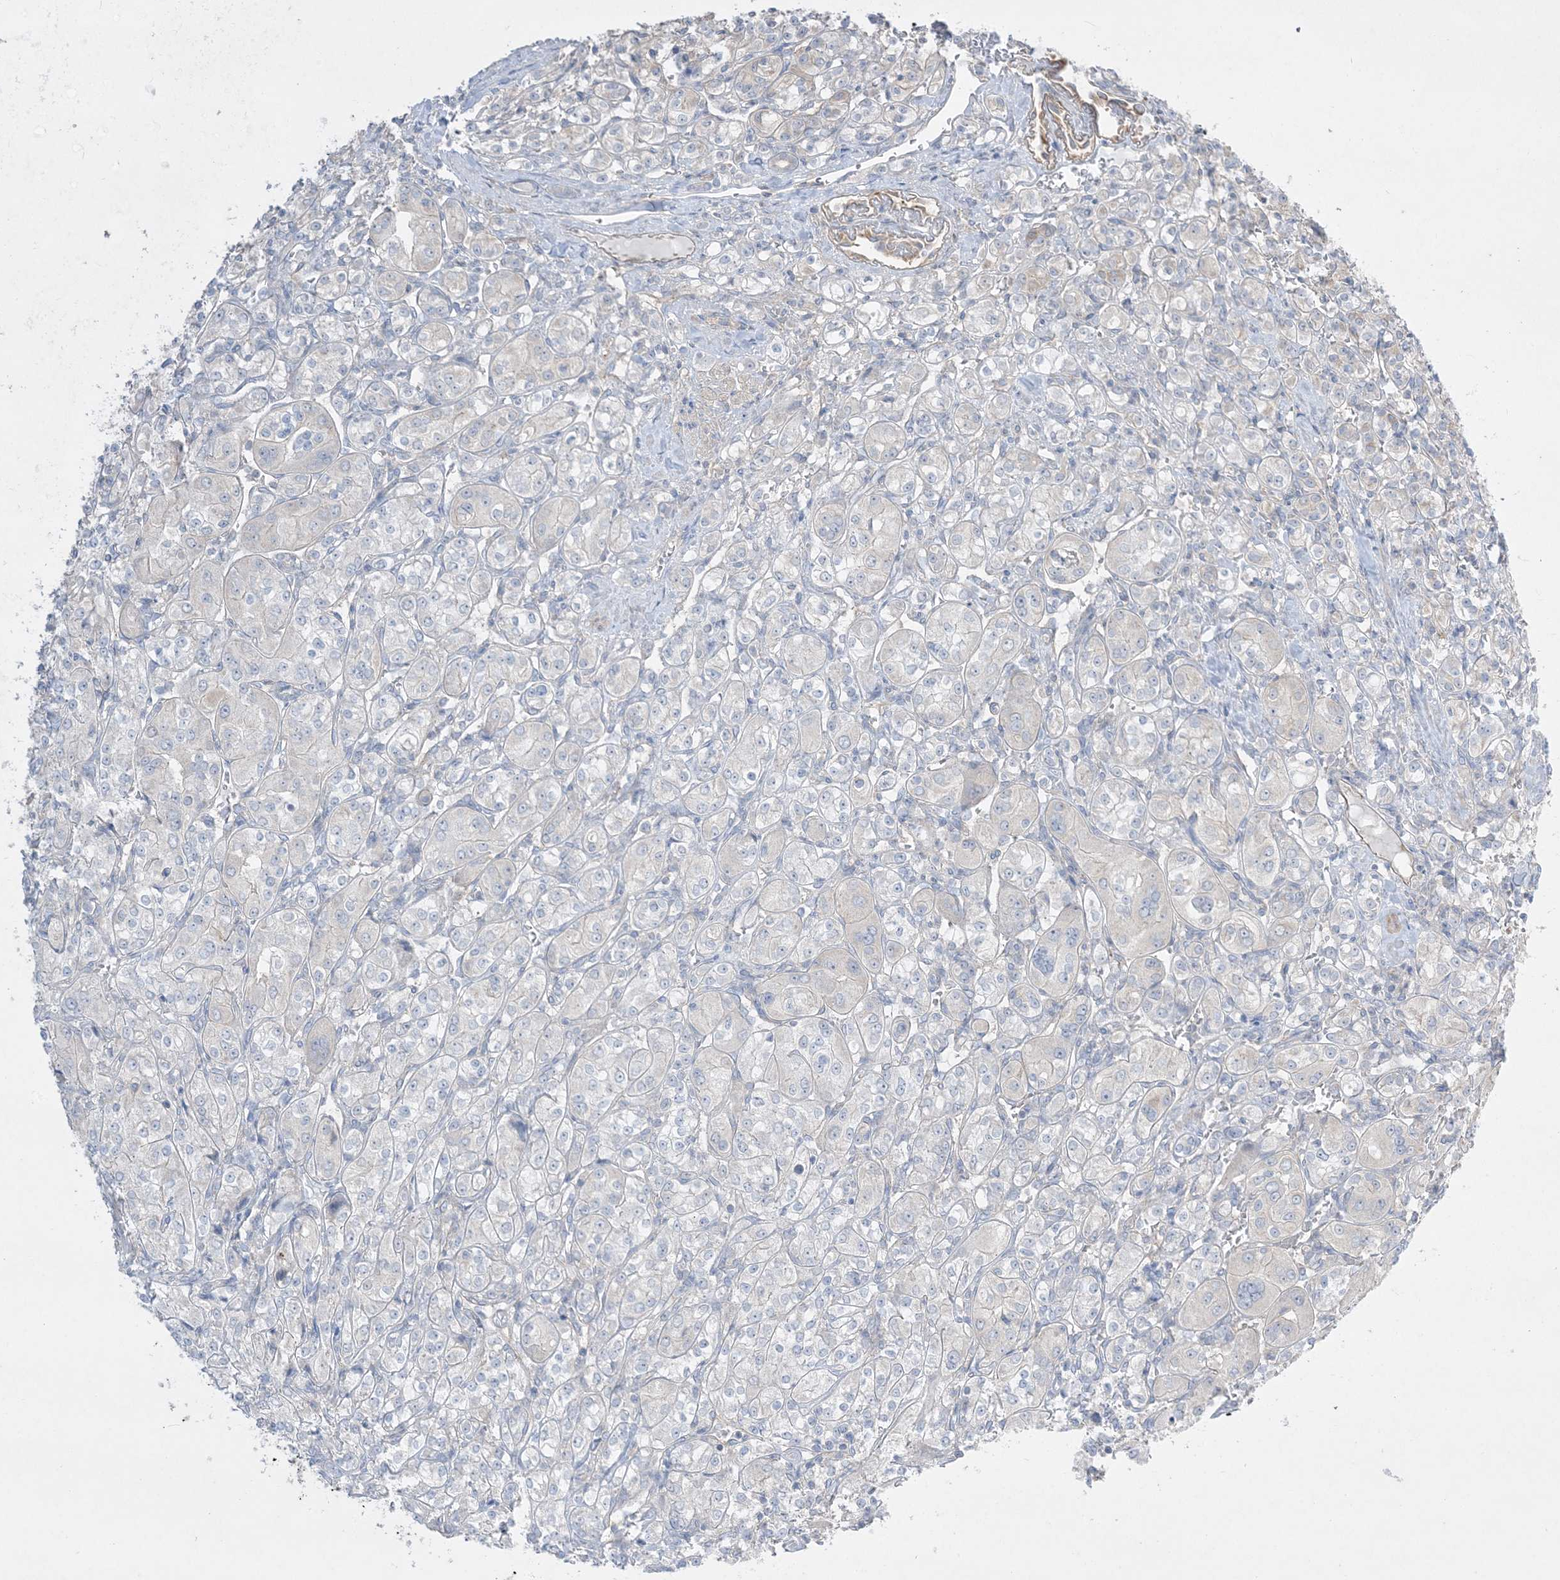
{"staining": {"intensity": "negative", "quantity": "none", "location": "none"}, "tissue": "renal cancer", "cell_type": "Tumor cells", "image_type": "cancer", "snomed": [{"axis": "morphology", "description": "Adenocarcinoma, NOS"}, {"axis": "topography", "description": "Kidney"}], "caption": "Protein analysis of renal cancer (adenocarcinoma) shows no significant positivity in tumor cells. (Brightfield microscopy of DAB immunohistochemistry (IHC) at high magnification).", "gene": "ARHGEF9", "patient": {"sex": "male", "age": 77}}